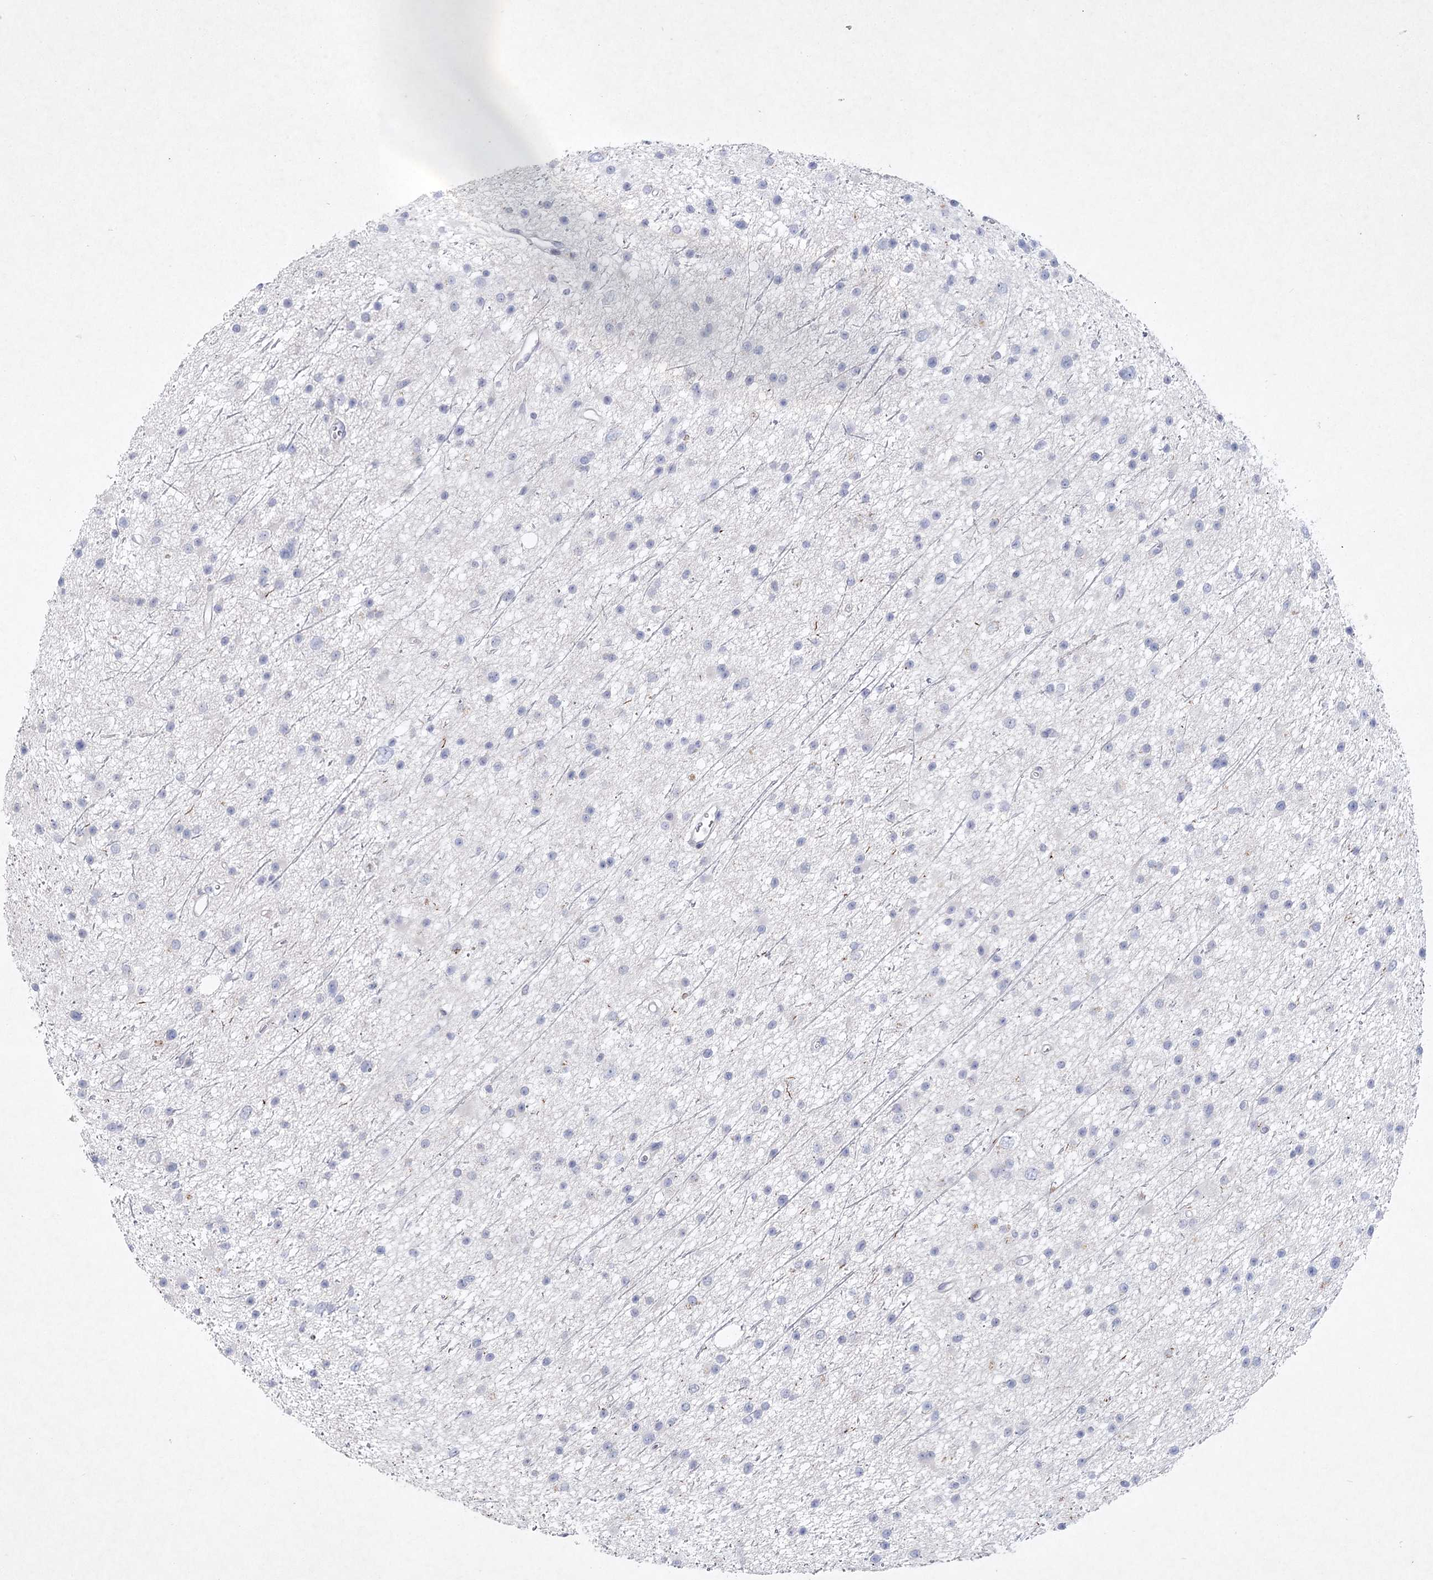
{"staining": {"intensity": "negative", "quantity": "none", "location": "none"}, "tissue": "glioma", "cell_type": "Tumor cells", "image_type": "cancer", "snomed": [{"axis": "morphology", "description": "Glioma, malignant, Low grade"}, {"axis": "topography", "description": "Cerebral cortex"}], "caption": "Immunohistochemistry image of malignant glioma (low-grade) stained for a protein (brown), which reveals no positivity in tumor cells. (IHC, brightfield microscopy, high magnification).", "gene": "MAP3K13", "patient": {"sex": "female", "age": 39}}